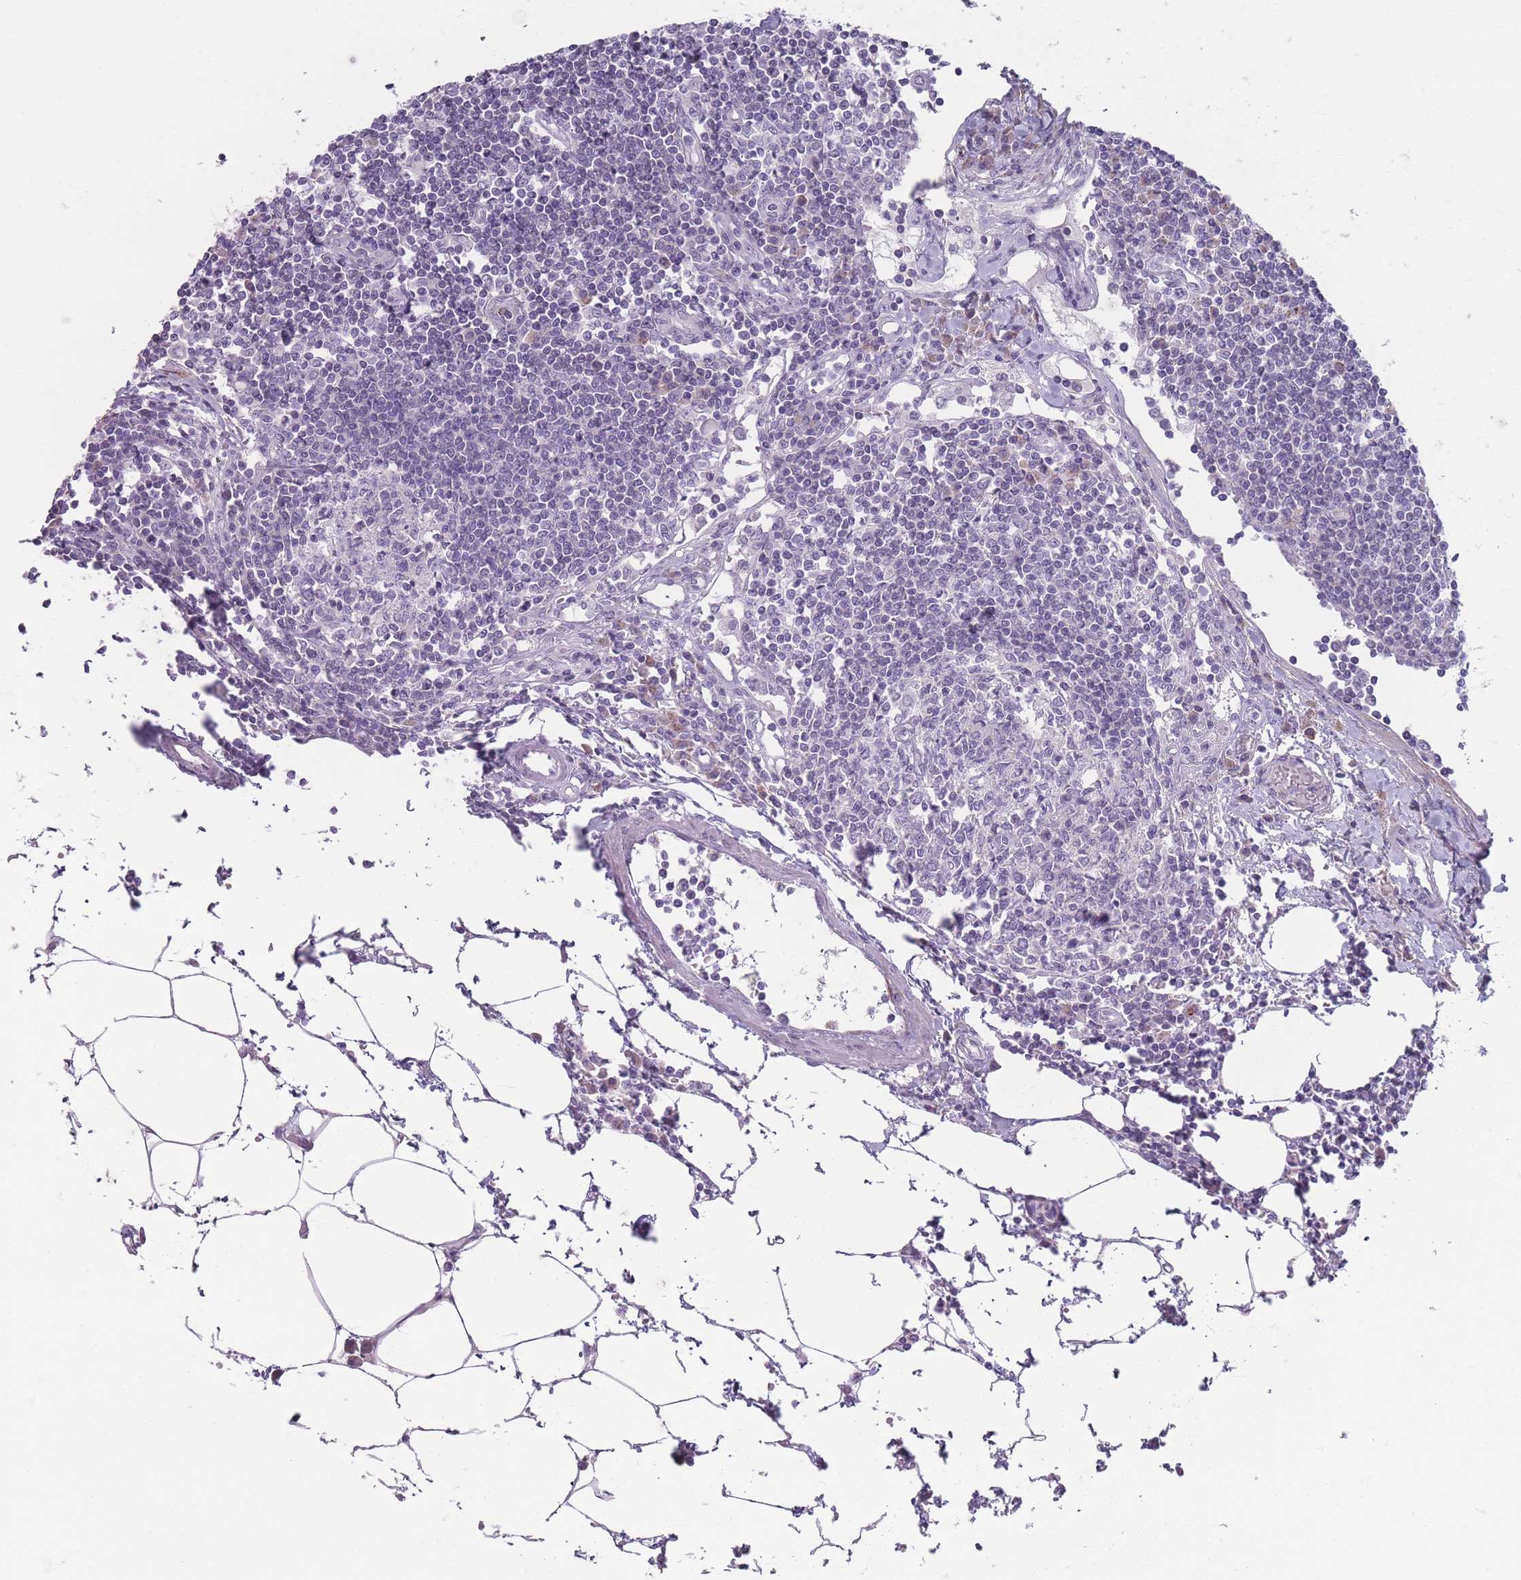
{"staining": {"intensity": "negative", "quantity": "none", "location": "none"}, "tissue": "lymph node", "cell_type": "Germinal center cells", "image_type": "normal", "snomed": [{"axis": "morphology", "description": "Adenocarcinoma, NOS"}, {"axis": "topography", "description": "Lymph node"}], "caption": "This image is of benign lymph node stained with immunohistochemistry (IHC) to label a protein in brown with the nuclei are counter-stained blue. There is no positivity in germinal center cells.", "gene": "PAIP2B", "patient": {"sex": "female", "age": 62}}